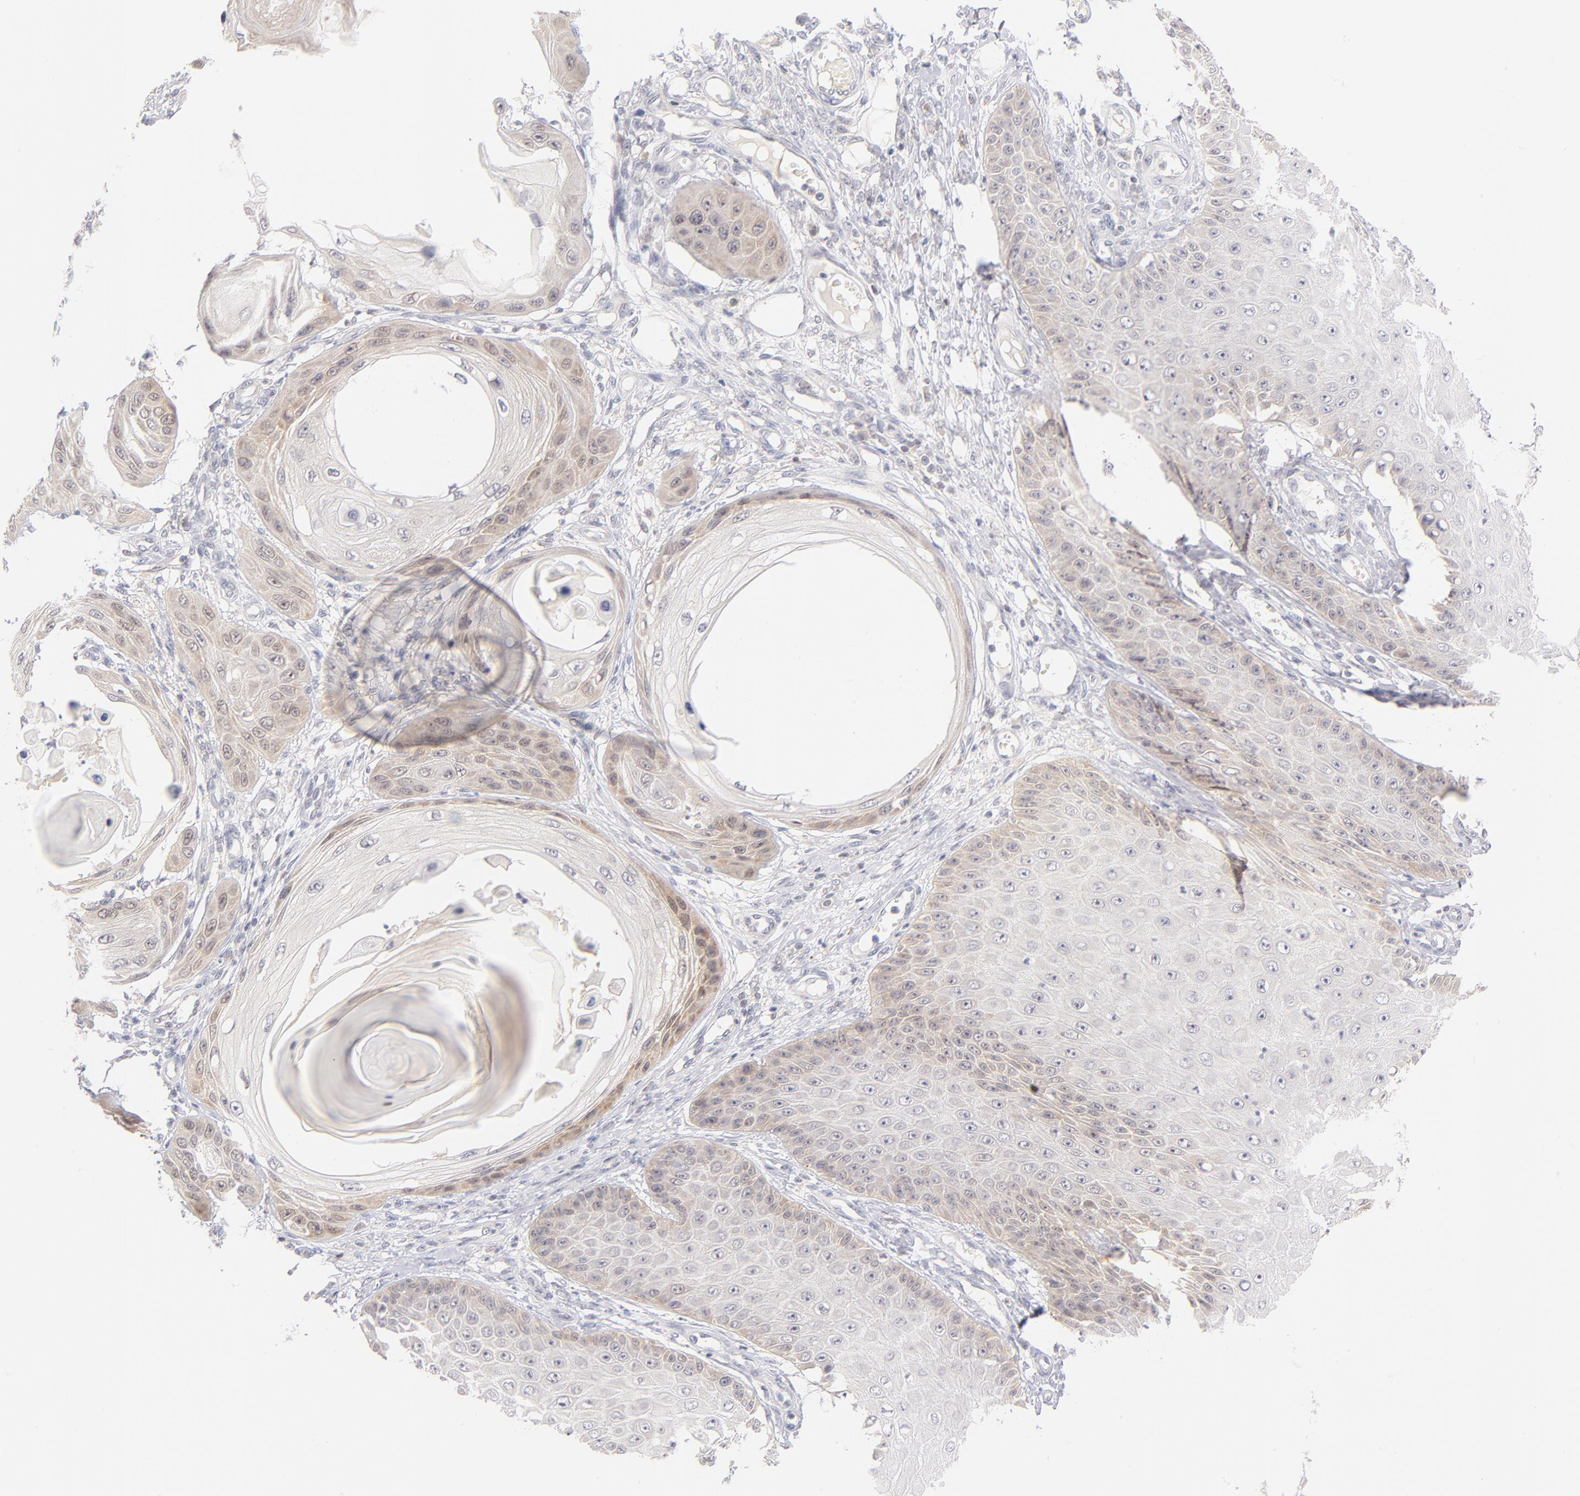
{"staining": {"intensity": "weak", "quantity": "25%-75%", "location": "cytoplasmic/membranous"}, "tissue": "skin cancer", "cell_type": "Tumor cells", "image_type": "cancer", "snomed": [{"axis": "morphology", "description": "Squamous cell carcinoma, NOS"}, {"axis": "topography", "description": "Skin"}], "caption": "Immunohistochemical staining of human squamous cell carcinoma (skin) shows low levels of weak cytoplasmic/membranous protein positivity in about 25%-75% of tumor cells. Nuclei are stained in blue.", "gene": "CASP6", "patient": {"sex": "female", "age": 40}}